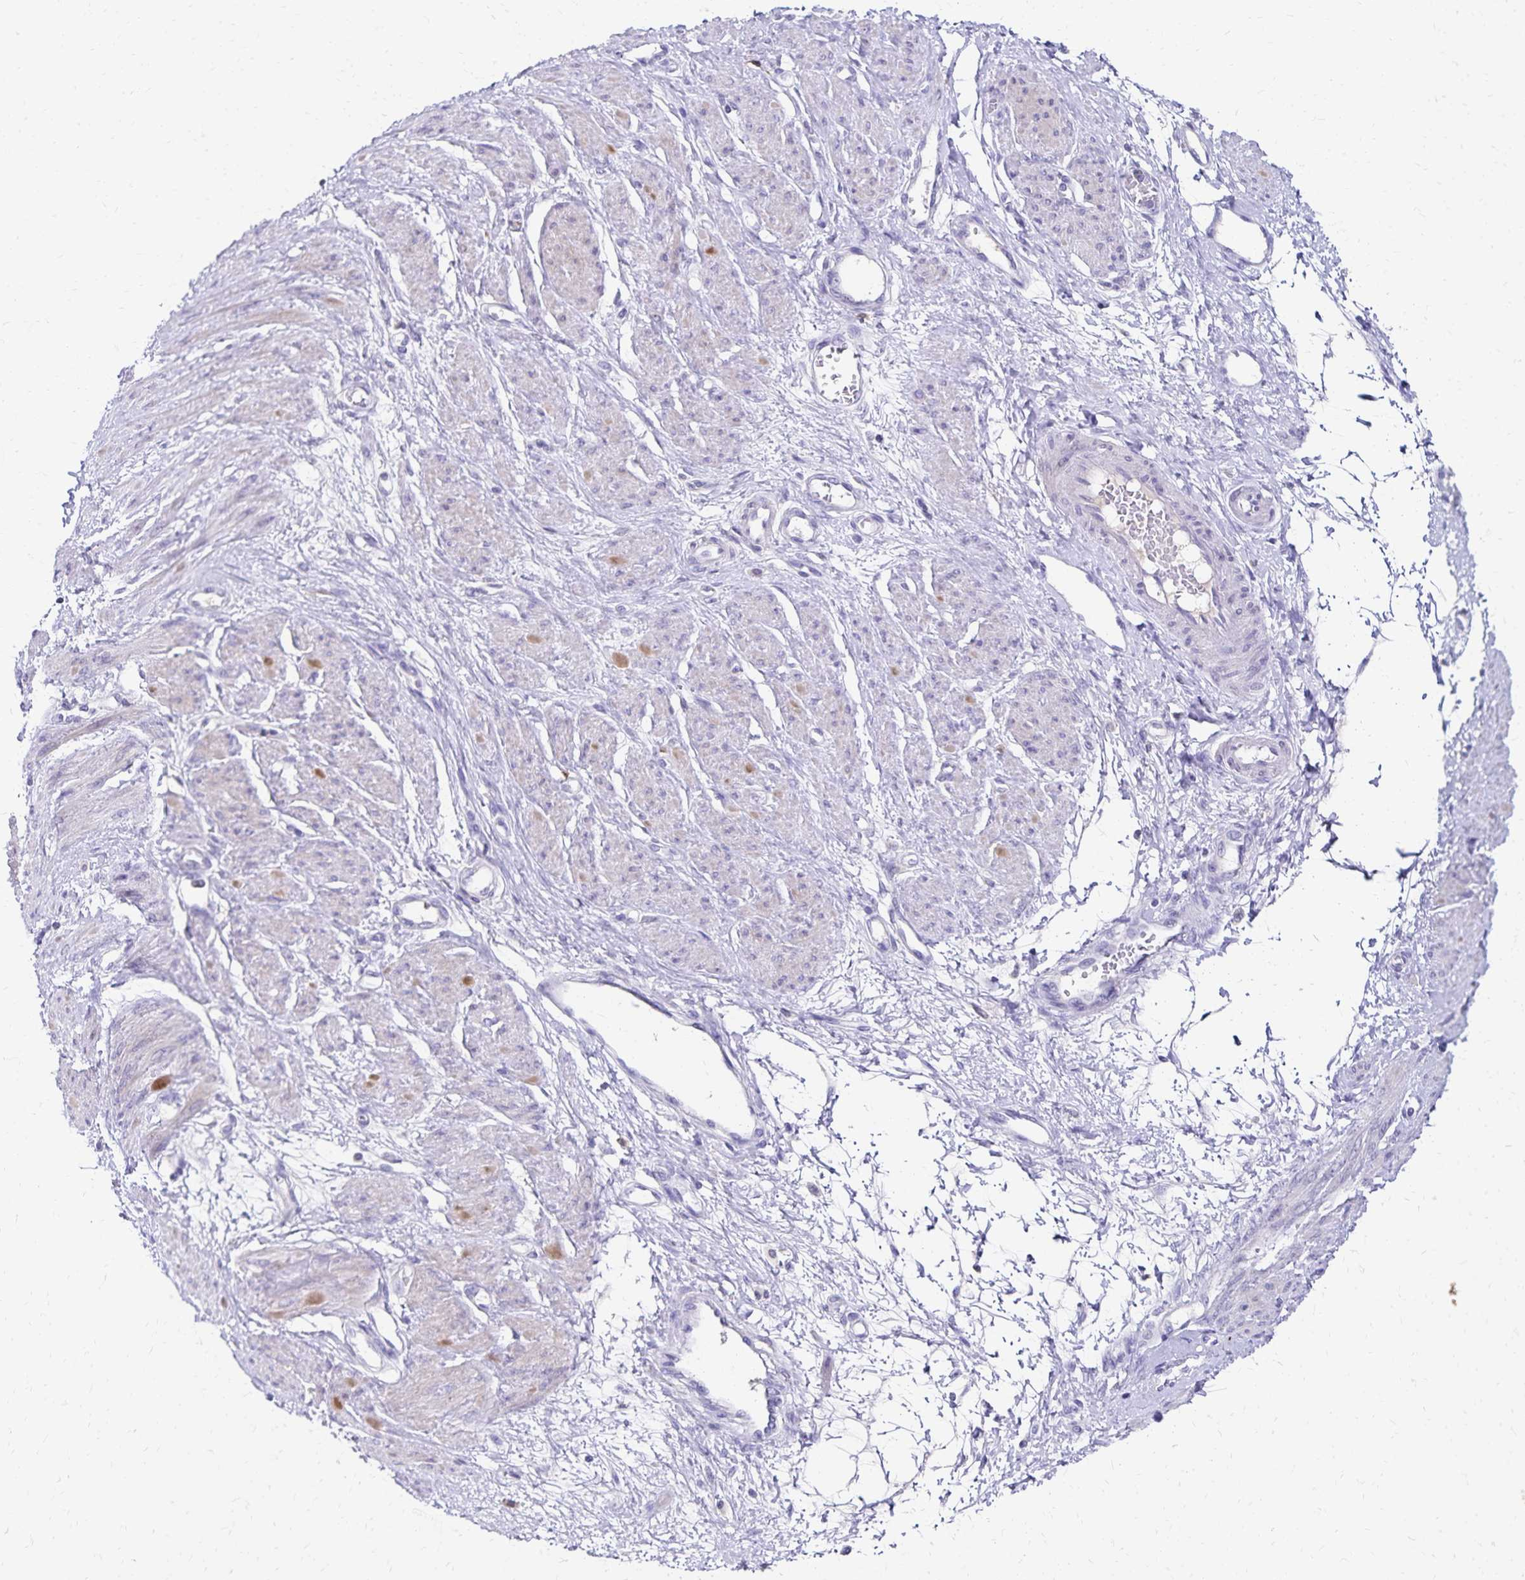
{"staining": {"intensity": "negative", "quantity": "none", "location": "none"}, "tissue": "smooth muscle", "cell_type": "Smooth muscle cells", "image_type": "normal", "snomed": [{"axis": "morphology", "description": "Normal tissue, NOS"}, {"axis": "topography", "description": "Smooth muscle"}, {"axis": "topography", "description": "Uterus"}], "caption": "High magnification brightfield microscopy of normal smooth muscle stained with DAB (3,3'-diaminobenzidine) (brown) and counterstained with hematoxylin (blue): smooth muscle cells show no significant positivity.", "gene": "PAX5", "patient": {"sex": "female", "age": 39}}